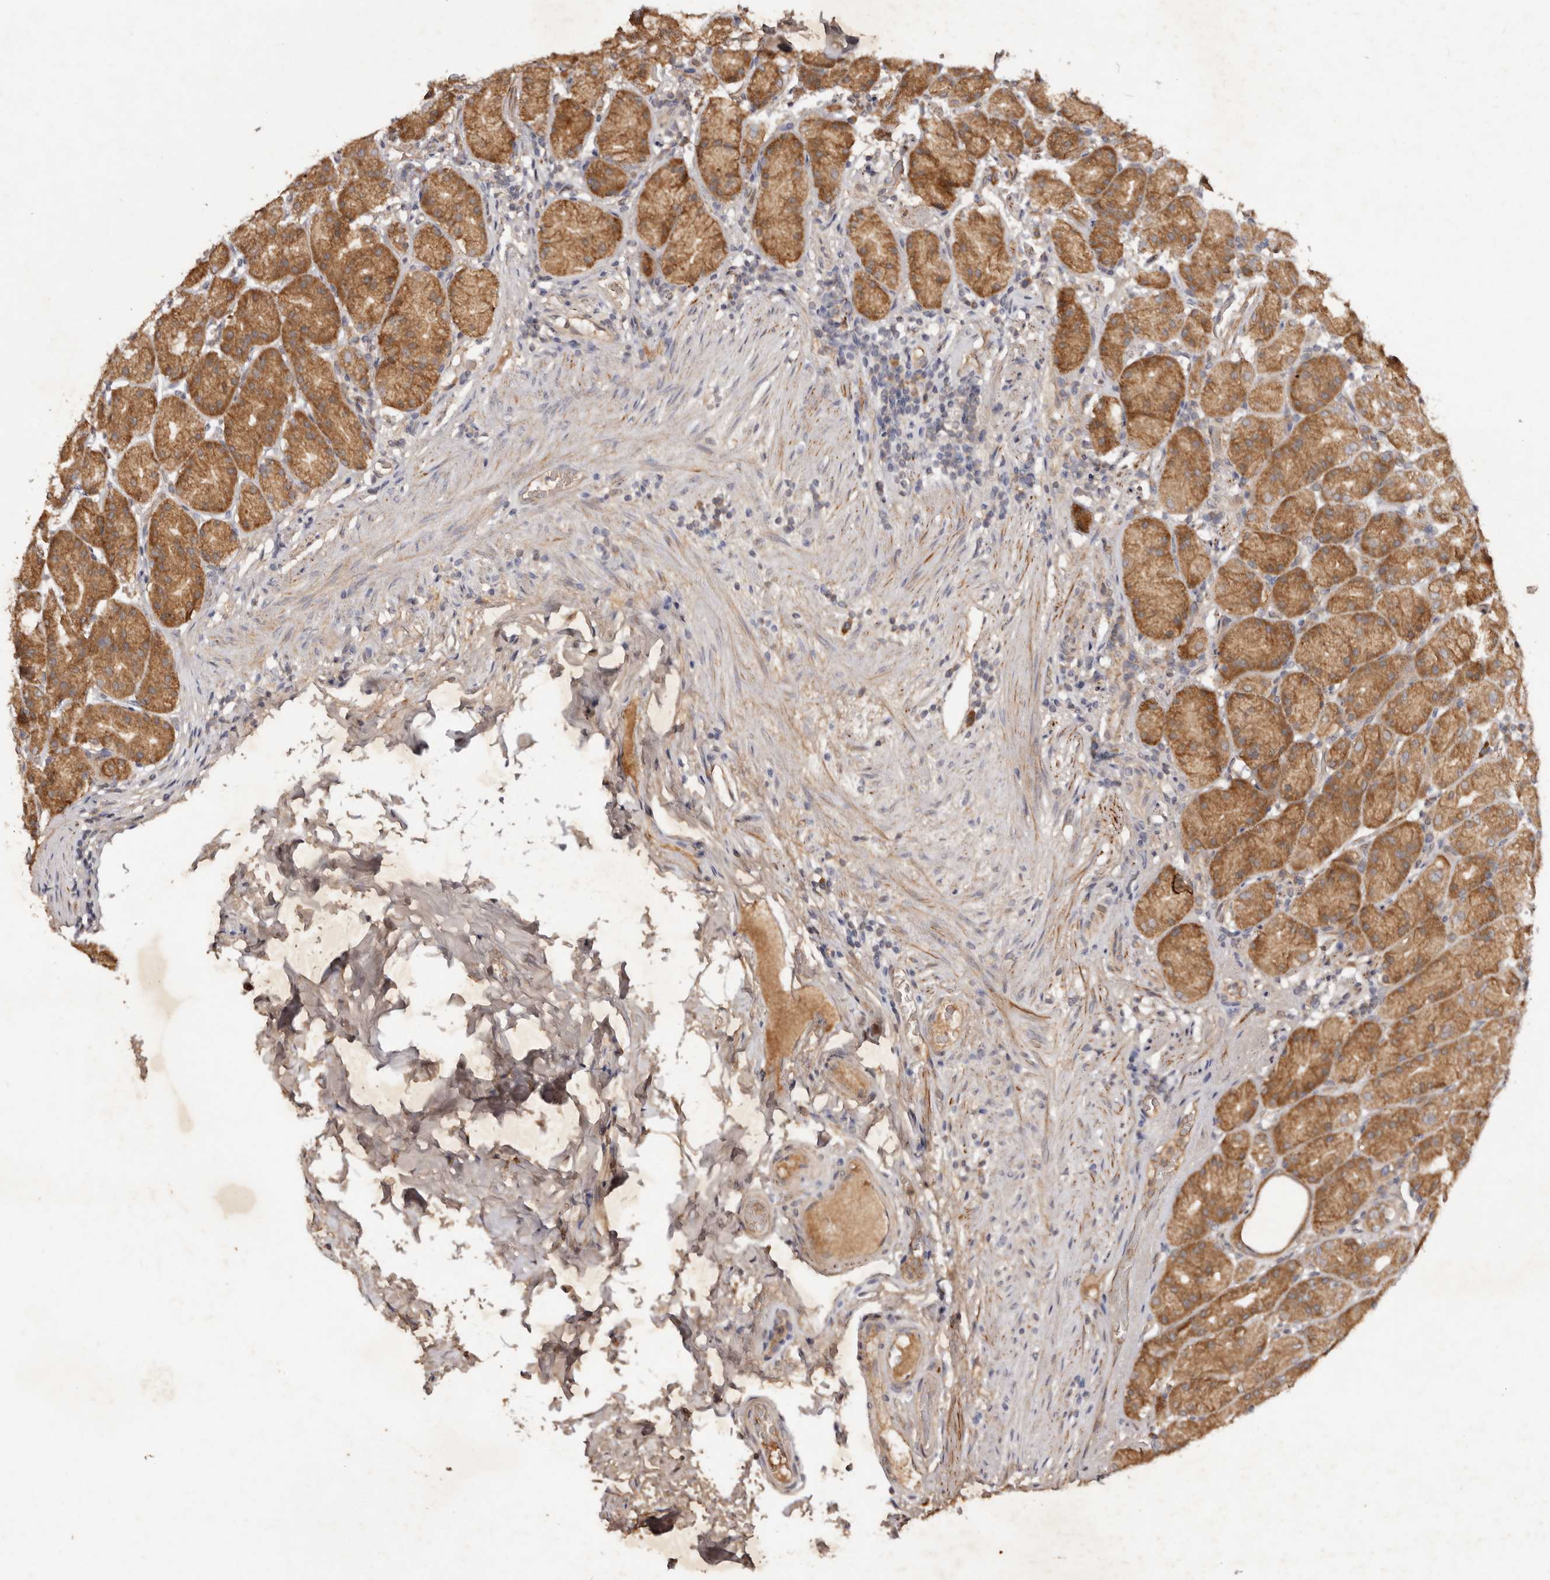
{"staining": {"intensity": "moderate", "quantity": ">75%", "location": "cytoplasmic/membranous"}, "tissue": "stomach", "cell_type": "Glandular cells", "image_type": "normal", "snomed": [{"axis": "morphology", "description": "Normal tissue, NOS"}, {"axis": "topography", "description": "Stomach, upper"}], "caption": "This image displays IHC staining of benign stomach, with medium moderate cytoplasmic/membranous staining in approximately >75% of glandular cells.", "gene": "PKIB", "patient": {"sex": "male", "age": 68}}